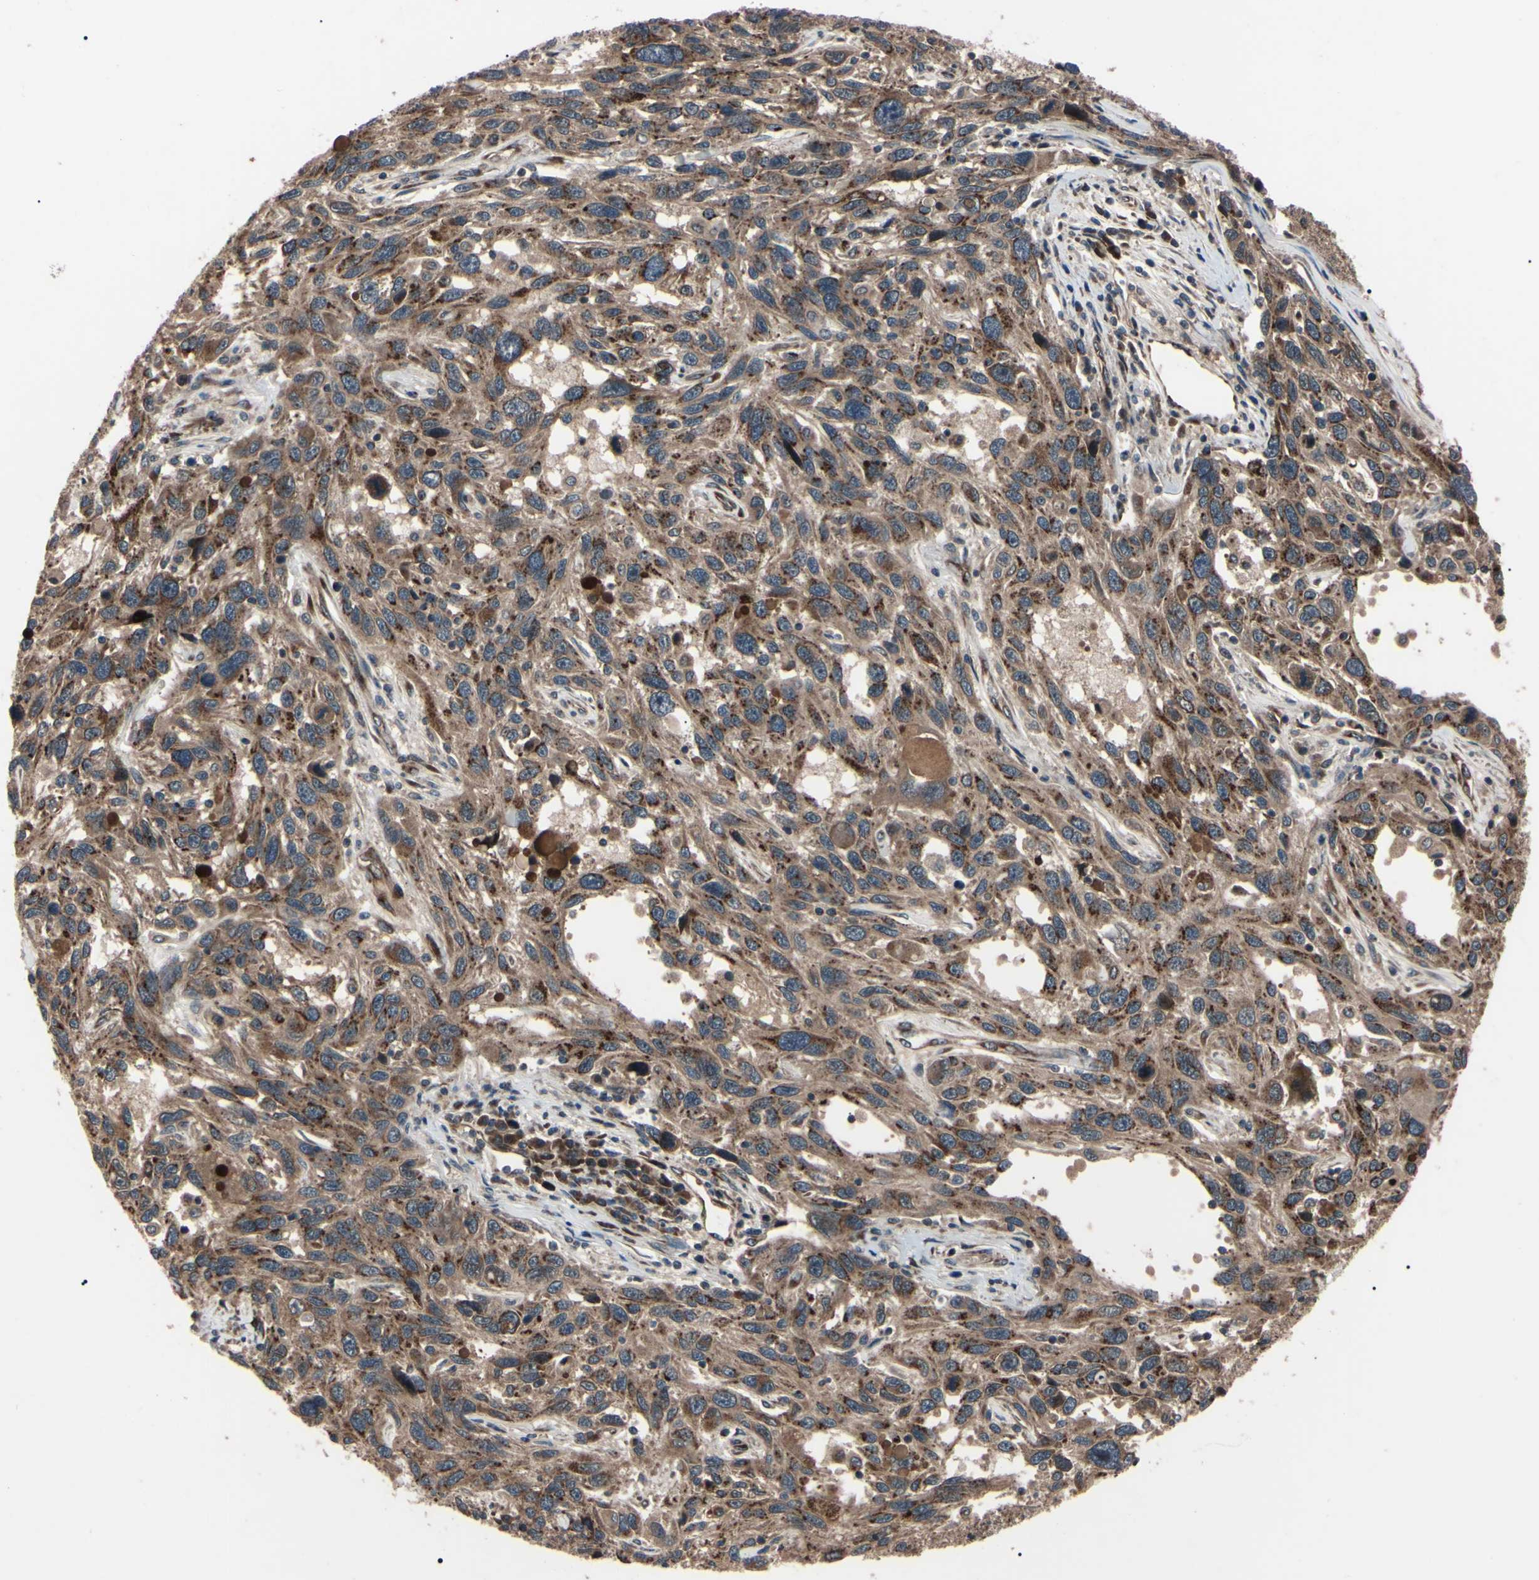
{"staining": {"intensity": "strong", "quantity": ">75%", "location": "cytoplasmic/membranous"}, "tissue": "melanoma", "cell_type": "Tumor cells", "image_type": "cancer", "snomed": [{"axis": "morphology", "description": "Malignant melanoma, NOS"}, {"axis": "topography", "description": "Skin"}], "caption": "Strong cytoplasmic/membranous protein expression is identified in about >75% of tumor cells in melanoma.", "gene": "GUCY1B1", "patient": {"sex": "male", "age": 53}}